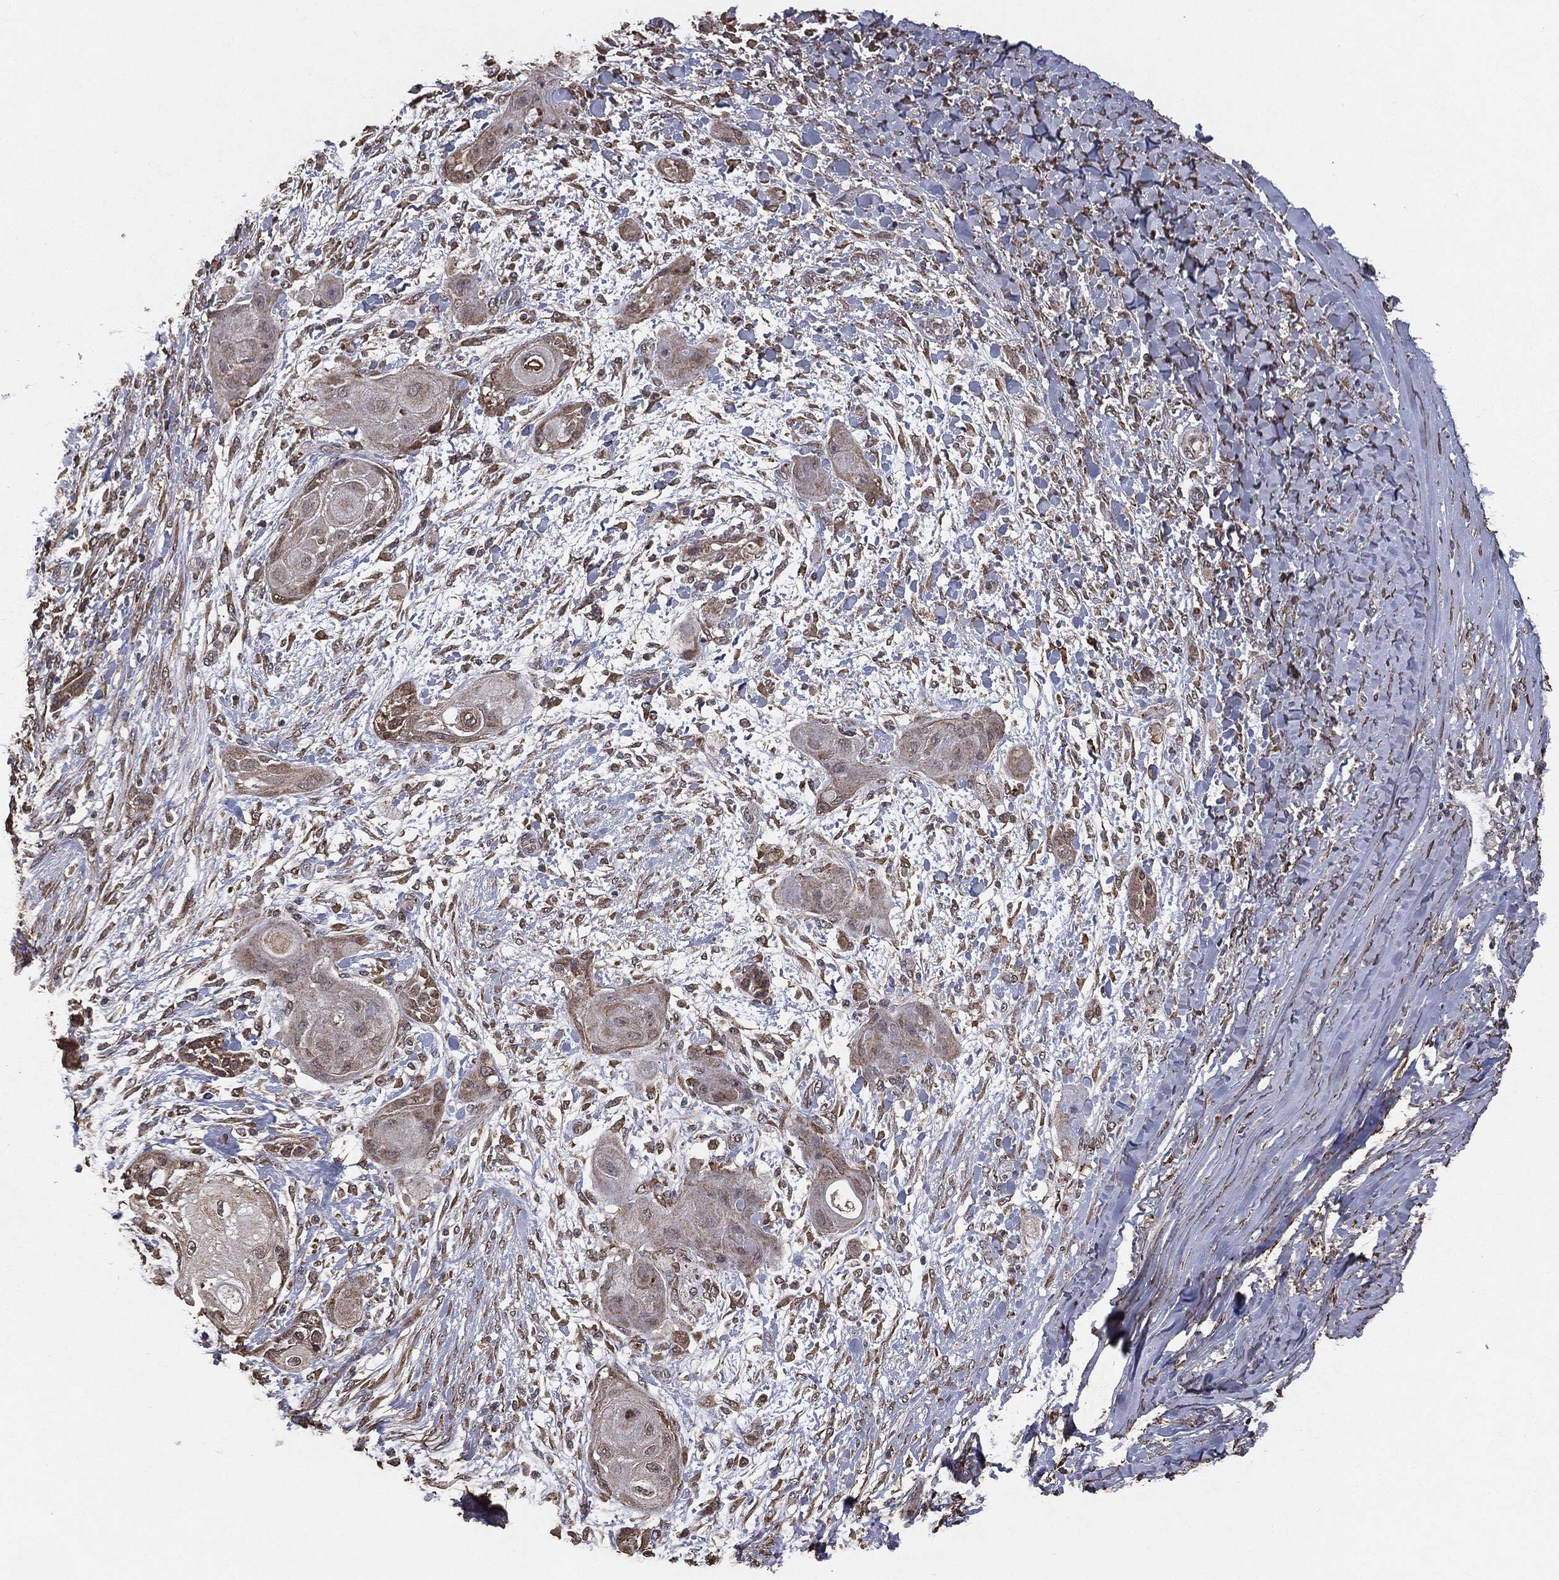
{"staining": {"intensity": "negative", "quantity": "none", "location": "none"}, "tissue": "skin cancer", "cell_type": "Tumor cells", "image_type": "cancer", "snomed": [{"axis": "morphology", "description": "Squamous cell carcinoma, NOS"}, {"axis": "topography", "description": "Skin"}], "caption": "Immunohistochemistry (IHC) of skin cancer displays no expression in tumor cells.", "gene": "MTOR", "patient": {"sex": "male", "age": 62}}